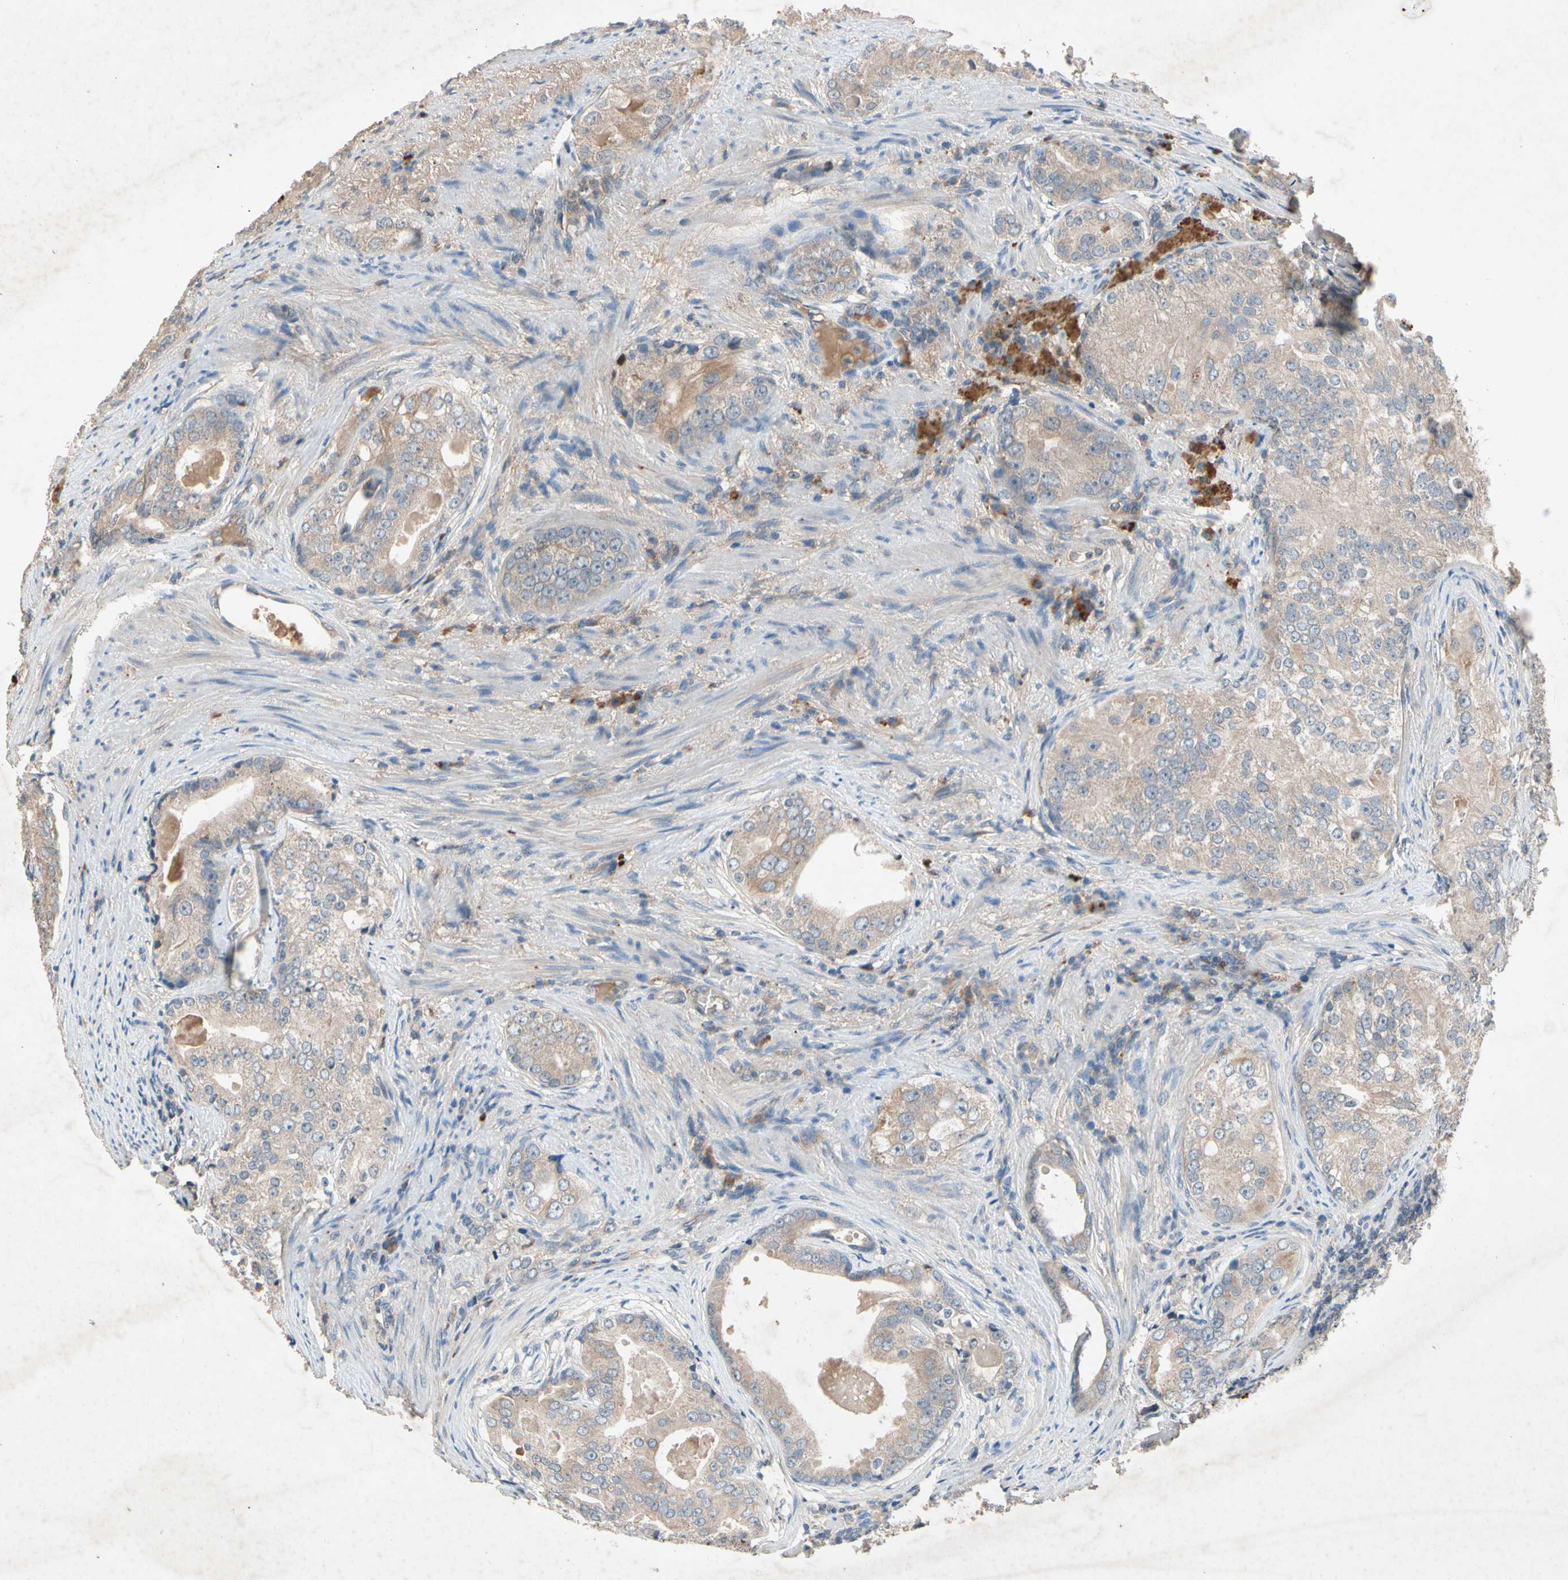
{"staining": {"intensity": "weak", "quantity": ">75%", "location": "cytoplasmic/membranous"}, "tissue": "prostate cancer", "cell_type": "Tumor cells", "image_type": "cancer", "snomed": [{"axis": "morphology", "description": "Adenocarcinoma, High grade"}, {"axis": "topography", "description": "Prostate"}], "caption": "Prostate cancer stained for a protein (brown) reveals weak cytoplasmic/membranous positive positivity in about >75% of tumor cells.", "gene": "IL1RL1", "patient": {"sex": "male", "age": 66}}